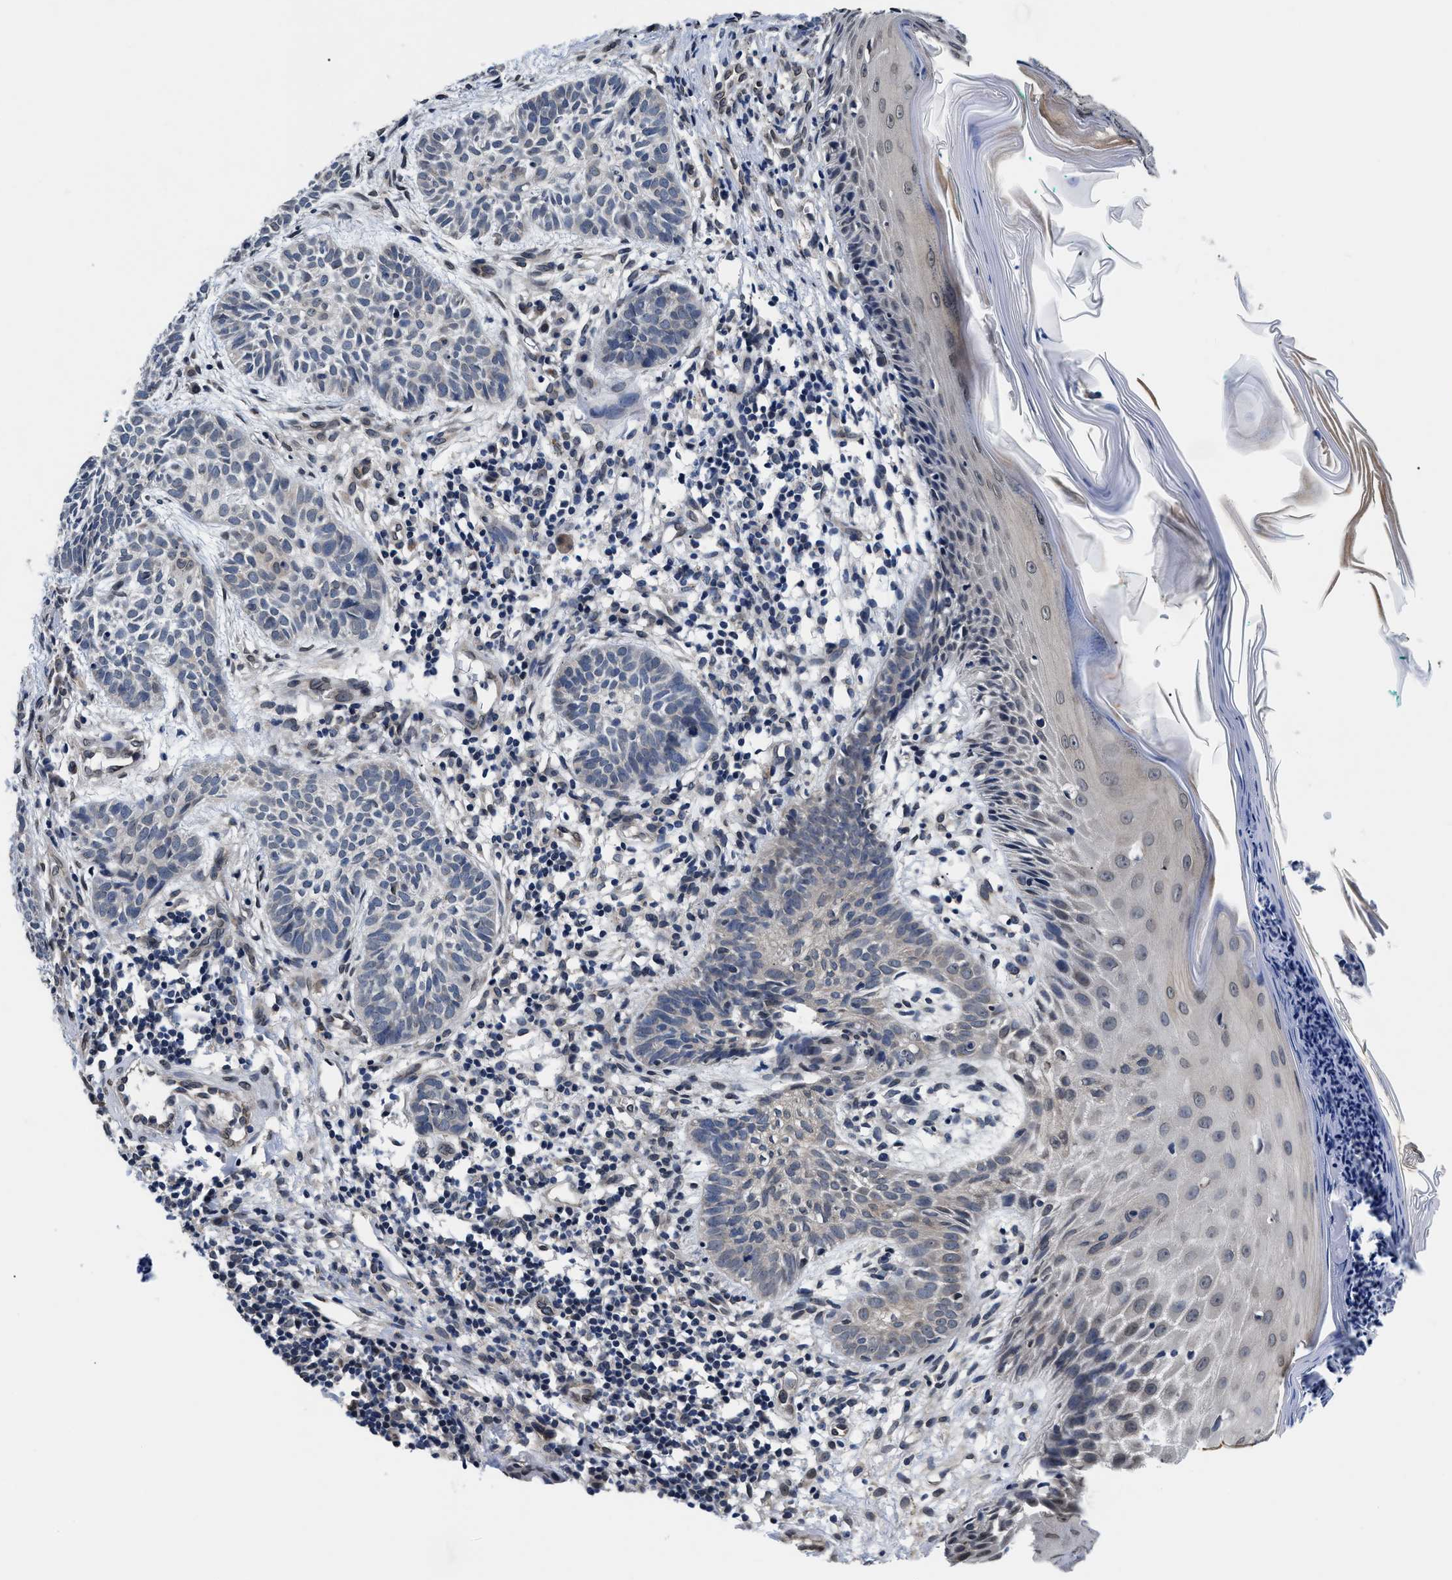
{"staining": {"intensity": "negative", "quantity": "none", "location": "none"}, "tissue": "skin cancer", "cell_type": "Tumor cells", "image_type": "cancer", "snomed": [{"axis": "morphology", "description": "Basal cell carcinoma"}, {"axis": "topography", "description": "Skin"}], "caption": "This is a photomicrograph of immunohistochemistry staining of skin basal cell carcinoma, which shows no staining in tumor cells. (Immunohistochemistry, brightfield microscopy, high magnification).", "gene": "SNX10", "patient": {"sex": "male", "age": 60}}